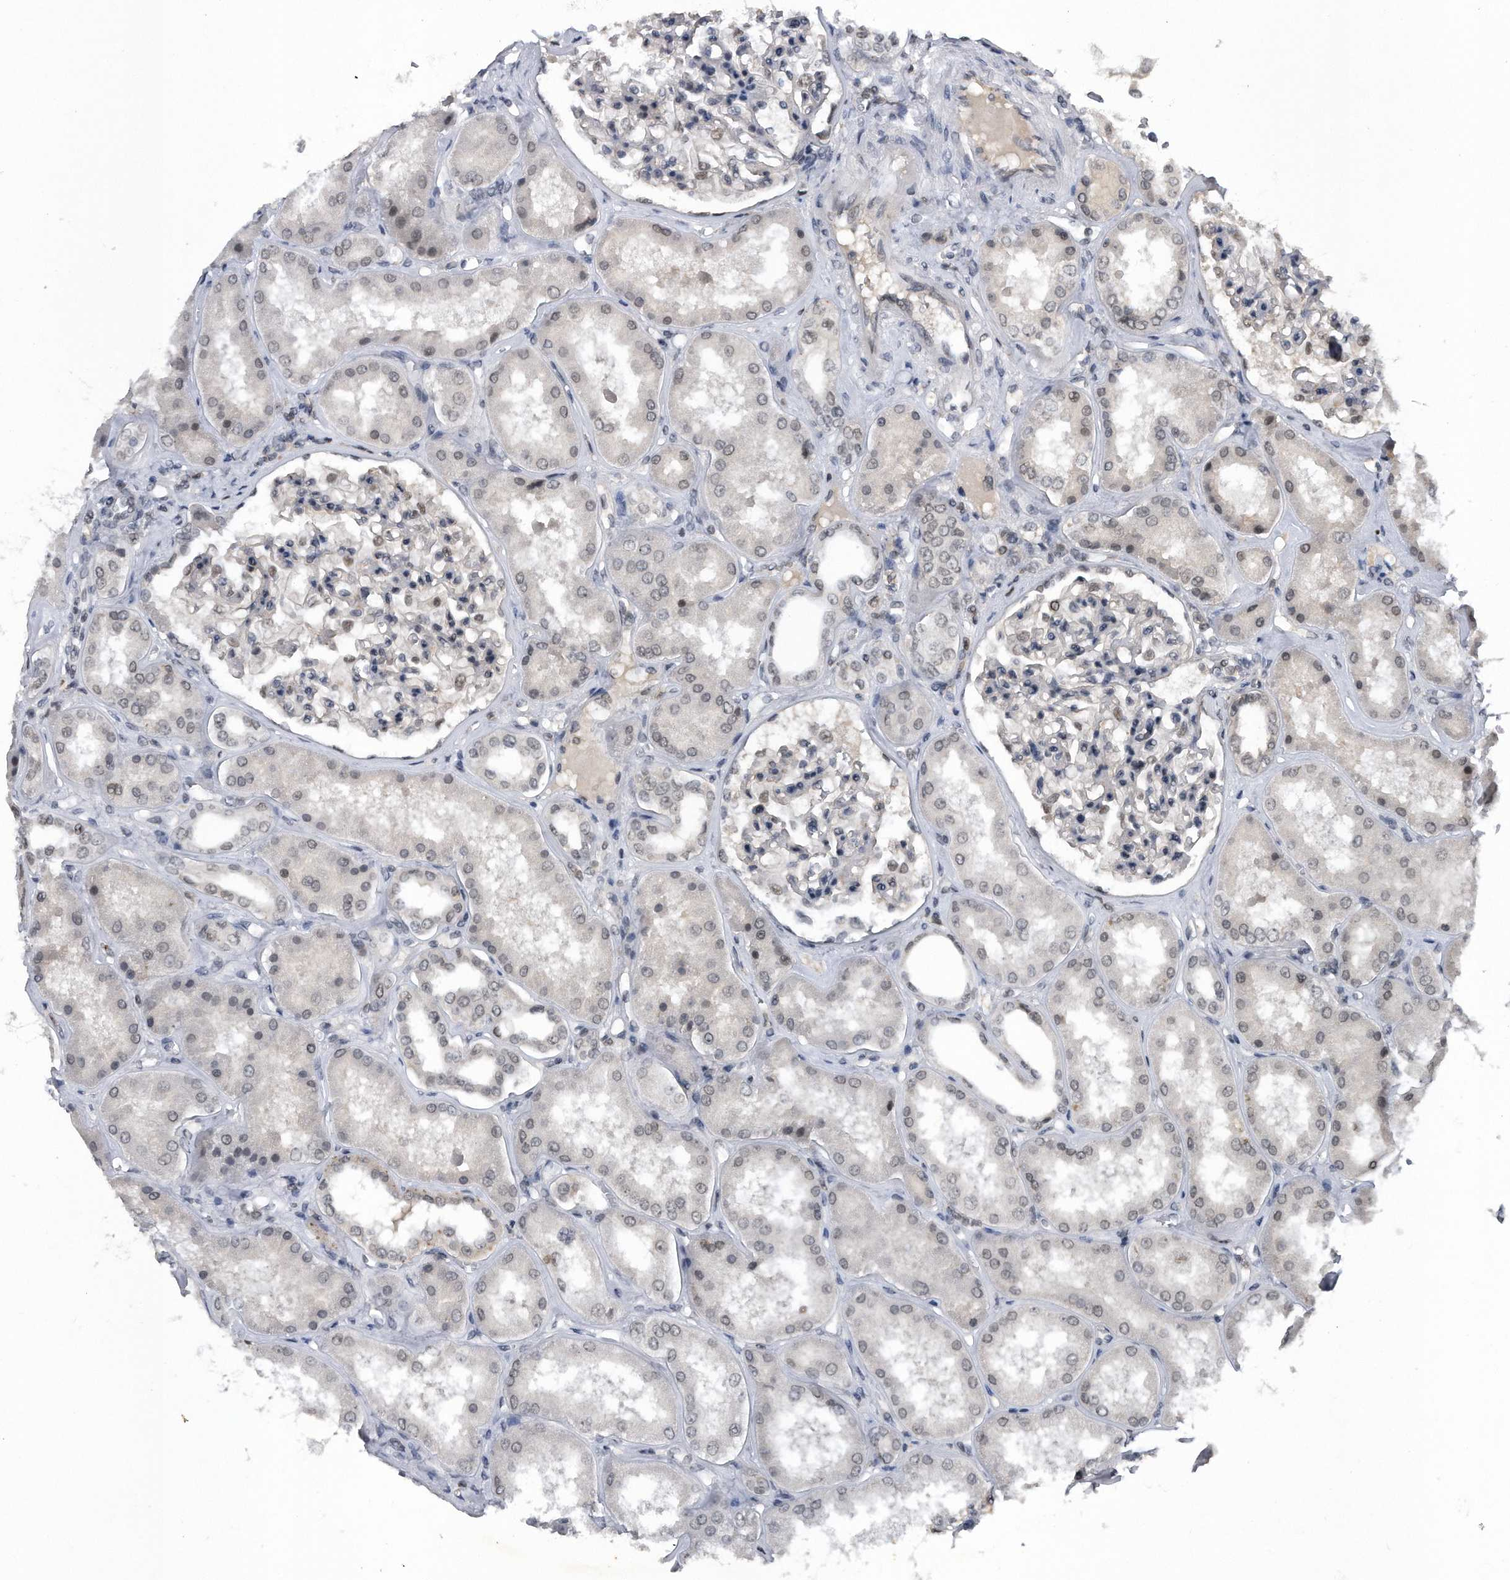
{"staining": {"intensity": "weak", "quantity": "25%-75%", "location": "nuclear"}, "tissue": "kidney", "cell_type": "Cells in glomeruli", "image_type": "normal", "snomed": [{"axis": "morphology", "description": "Normal tissue, NOS"}, {"axis": "topography", "description": "Kidney"}], "caption": "Weak nuclear protein staining is seen in approximately 25%-75% of cells in glomeruli in kidney.", "gene": "VIRMA", "patient": {"sex": "female", "age": 56}}